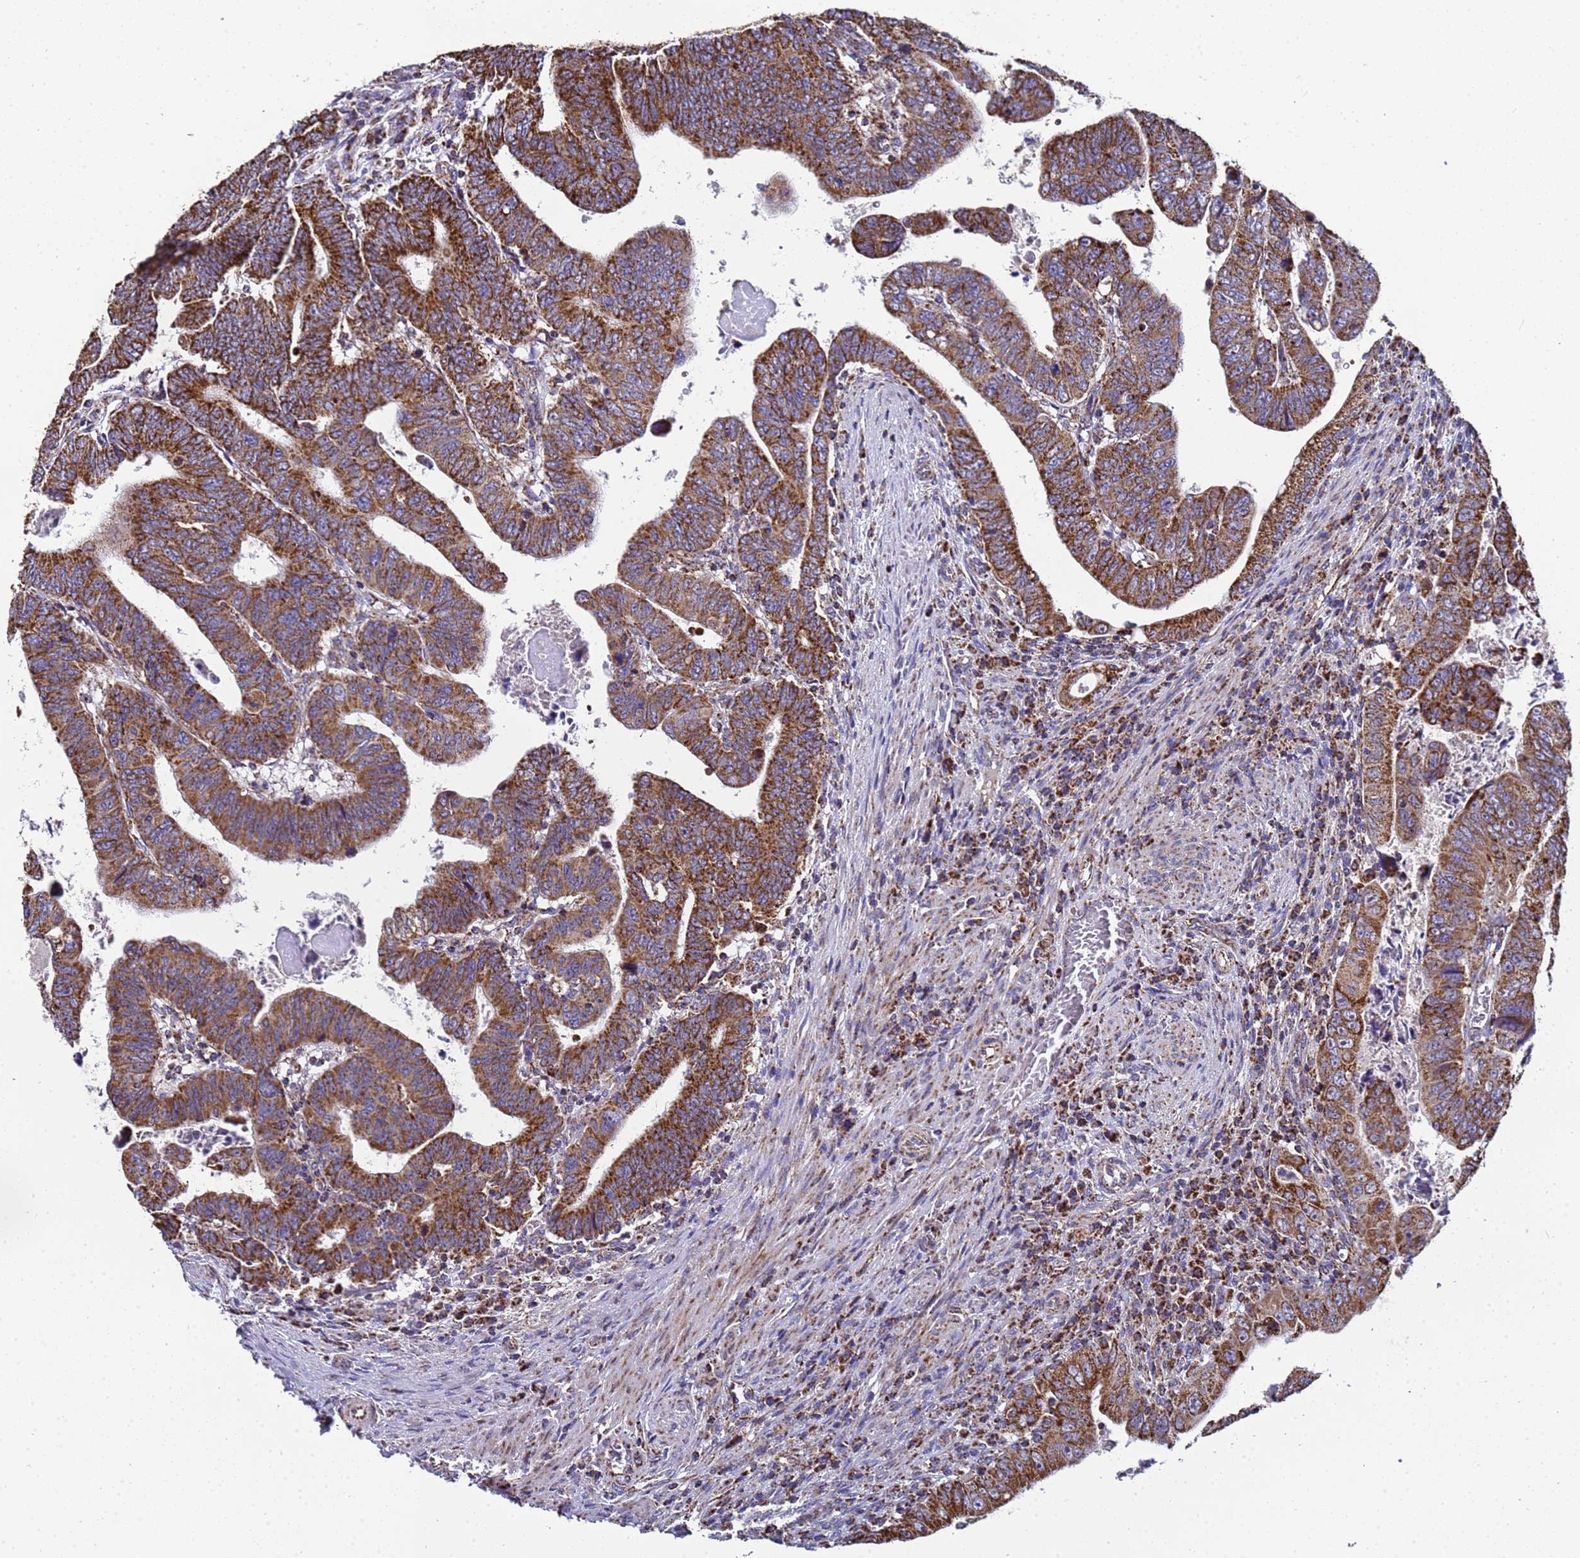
{"staining": {"intensity": "strong", "quantity": ">75%", "location": "cytoplasmic/membranous"}, "tissue": "colorectal cancer", "cell_type": "Tumor cells", "image_type": "cancer", "snomed": [{"axis": "morphology", "description": "Normal tissue, NOS"}, {"axis": "morphology", "description": "Adenocarcinoma, NOS"}, {"axis": "topography", "description": "Rectum"}], "caption": "DAB immunohistochemical staining of colorectal cancer demonstrates strong cytoplasmic/membranous protein positivity in approximately >75% of tumor cells. (IHC, brightfield microscopy, high magnification).", "gene": "MRPS12", "patient": {"sex": "female", "age": 65}}